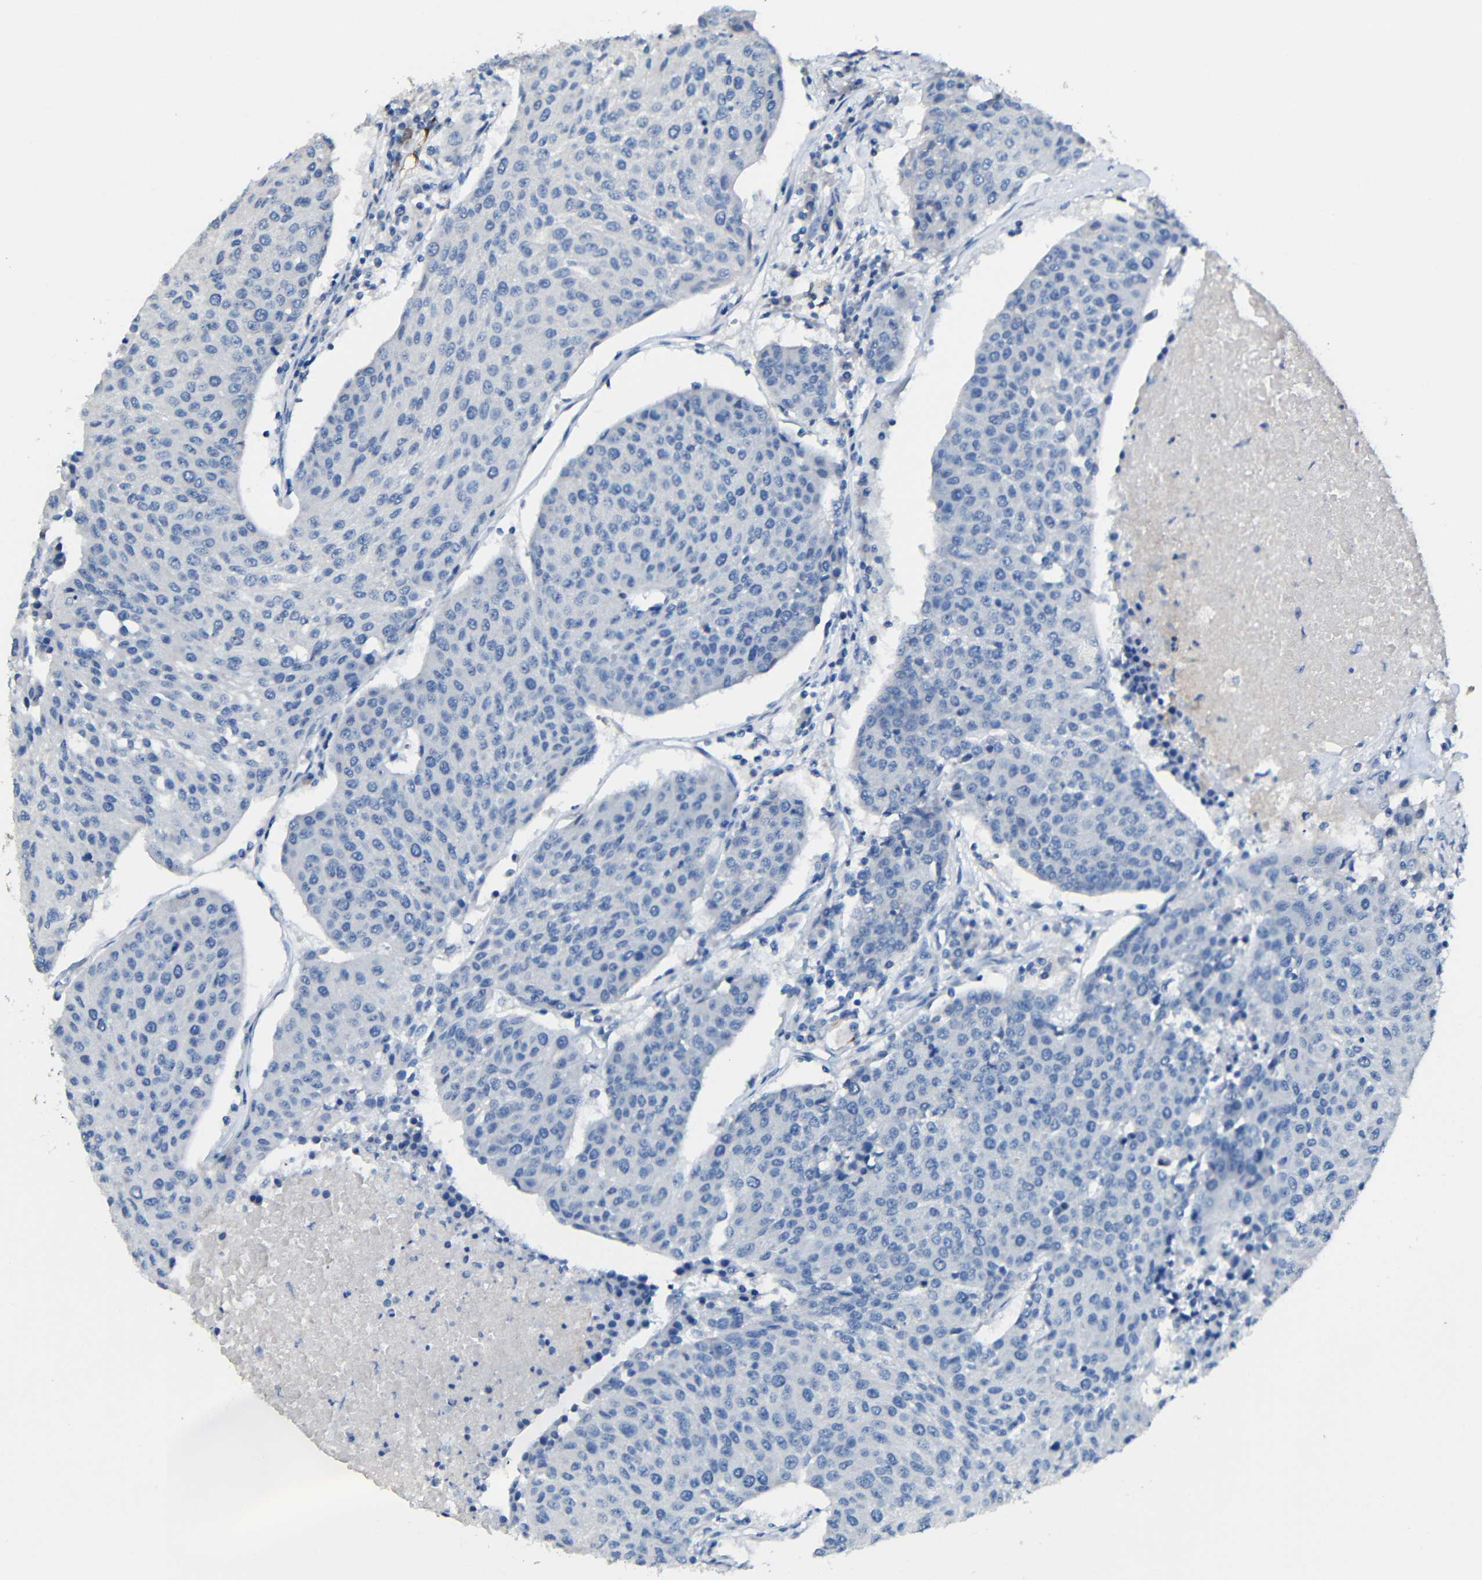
{"staining": {"intensity": "negative", "quantity": "none", "location": "none"}, "tissue": "urothelial cancer", "cell_type": "Tumor cells", "image_type": "cancer", "snomed": [{"axis": "morphology", "description": "Urothelial carcinoma, High grade"}, {"axis": "topography", "description": "Urinary bladder"}], "caption": "IHC histopathology image of urothelial cancer stained for a protein (brown), which shows no expression in tumor cells.", "gene": "ACKR2", "patient": {"sex": "female", "age": 85}}